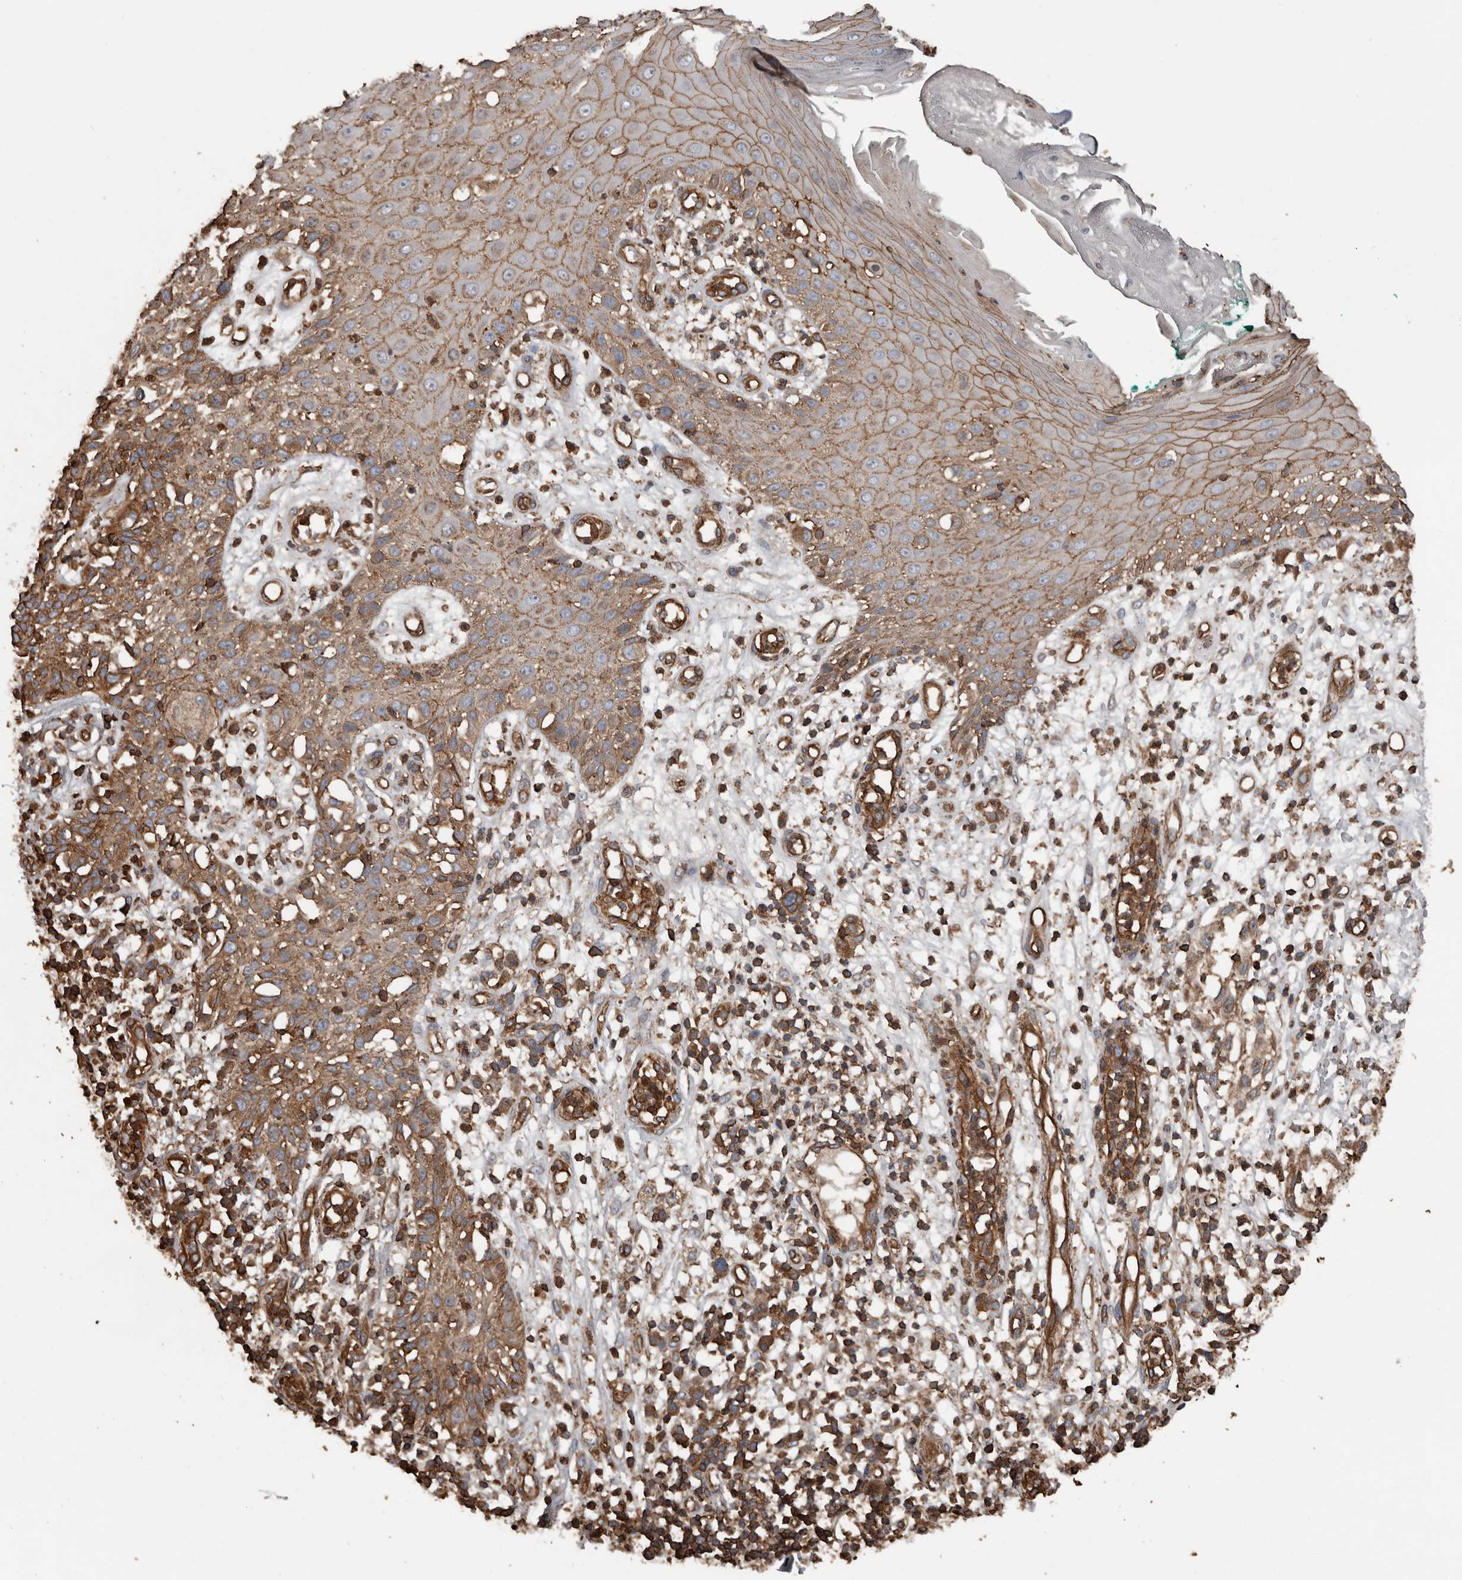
{"staining": {"intensity": "moderate", "quantity": ">75%", "location": "cytoplasmic/membranous"}, "tissue": "melanoma", "cell_type": "Tumor cells", "image_type": "cancer", "snomed": [{"axis": "morphology", "description": "Malignant melanoma, NOS"}, {"axis": "topography", "description": "Skin"}], "caption": "Immunohistochemistry image of malignant melanoma stained for a protein (brown), which reveals medium levels of moderate cytoplasmic/membranous expression in about >75% of tumor cells.", "gene": "DENND6B", "patient": {"sex": "female", "age": 81}}